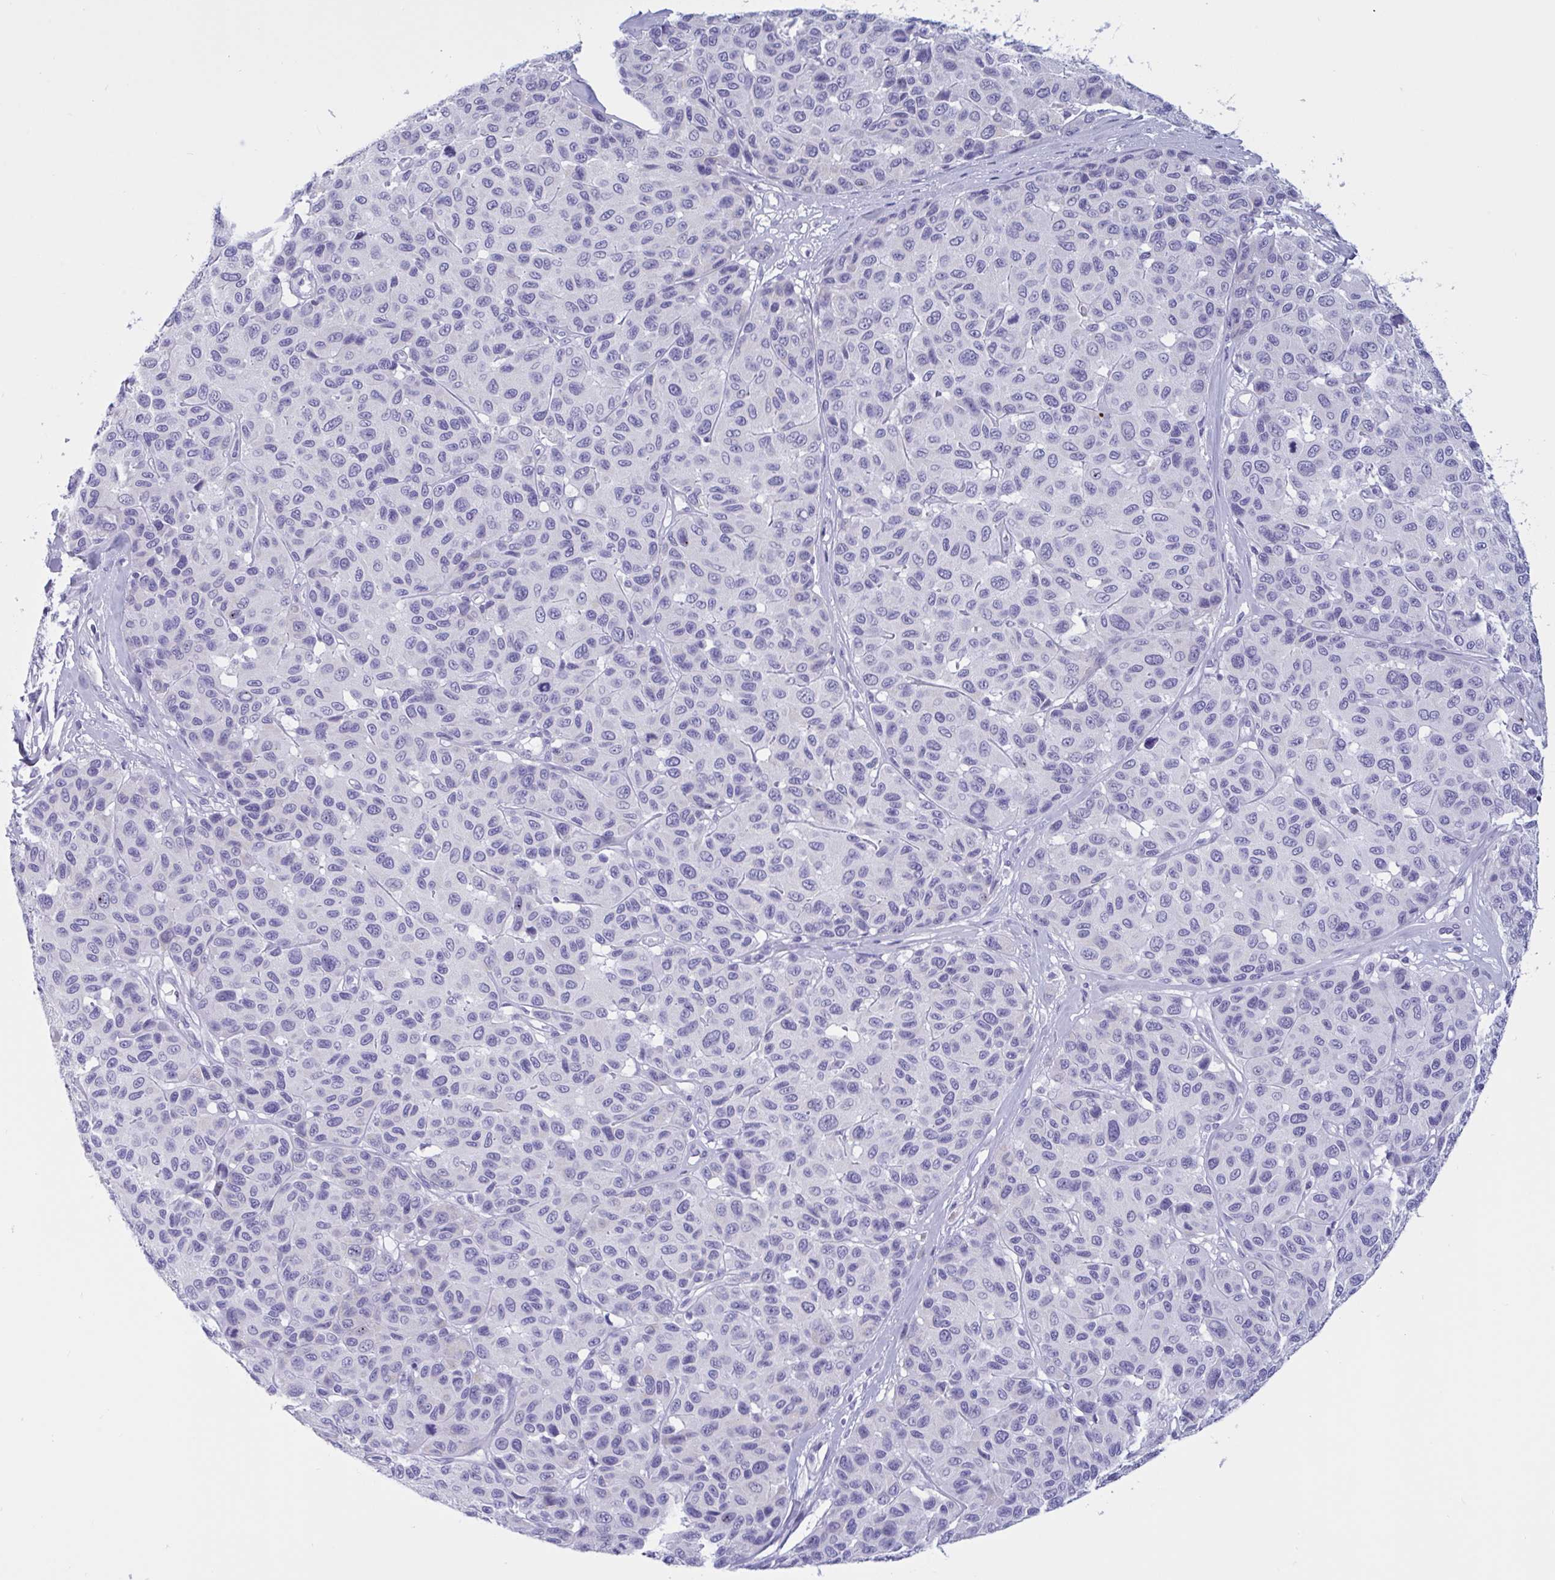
{"staining": {"intensity": "negative", "quantity": "none", "location": "none"}, "tissue": "melanoma", "cell_type": "Tumor cells", "image_type": "cancer", "snomed": [{"axis": "morphology", "description": "Malignant melanoma, NOS"}, {"axis": "topography", "description": "Skin"}], "caption": "Protein analysis of melanoma reveals no significant expression in tumor cells. (Stains: DAB immunohistochemistry with hematoxylin counter stain, Microscopy: brightfield microscopy at high magnification).", "gene": "OXLD1", "patient": {"sex": "female", "age": 66}}